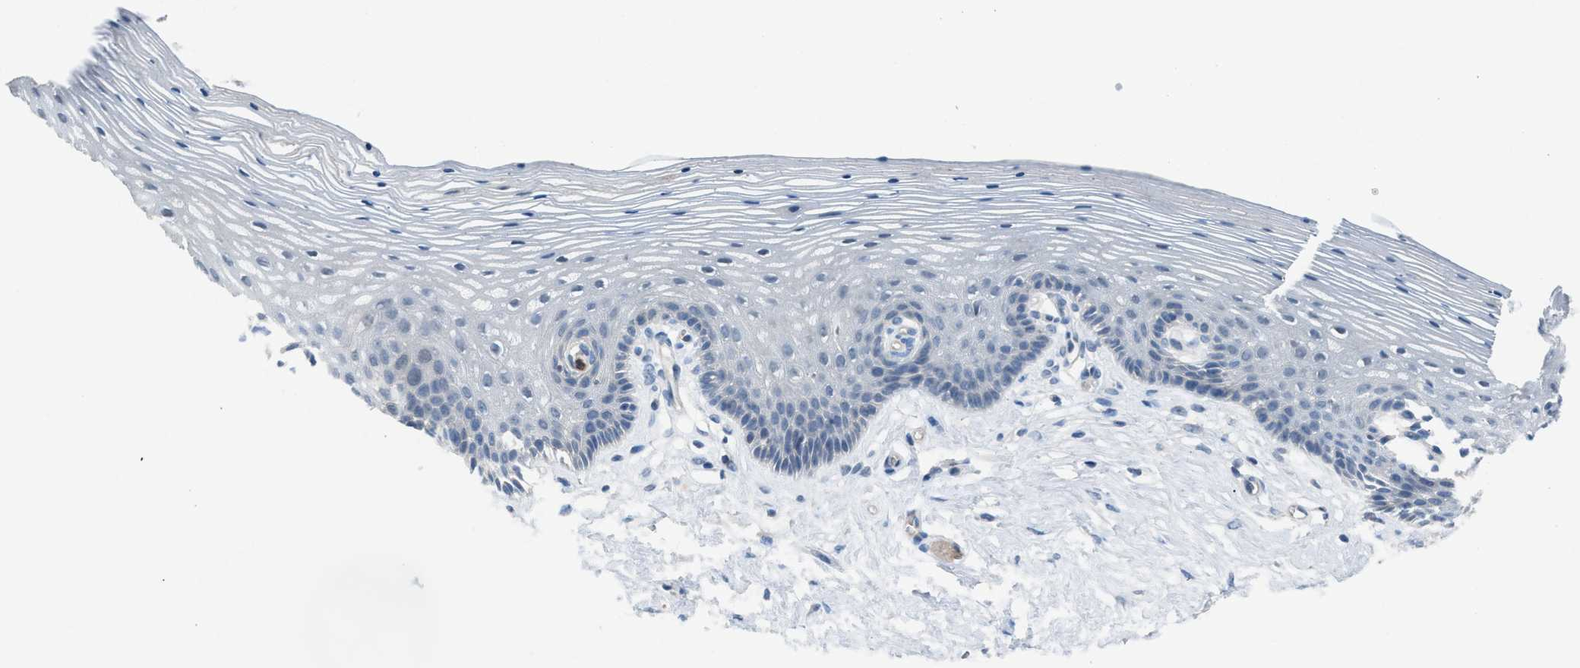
{"staining": {"intensity": "negative", "quantity": "none", "location": "none"}, "tissue": "vagina", "cell_type": "Squamous epithelial cells", "image_type": "normal", "snomed": [{"axis": "morphology", "description": "Normal tissue, NOS"}, {"axis": "topography", "description": "Vagina"}], "caption": "The immunohistochemistry micrograph has no significant expression in squamous epithelial cells of vagina.", "gene": "CFAP77", "patient": {"sex": "female", "age": 32}}